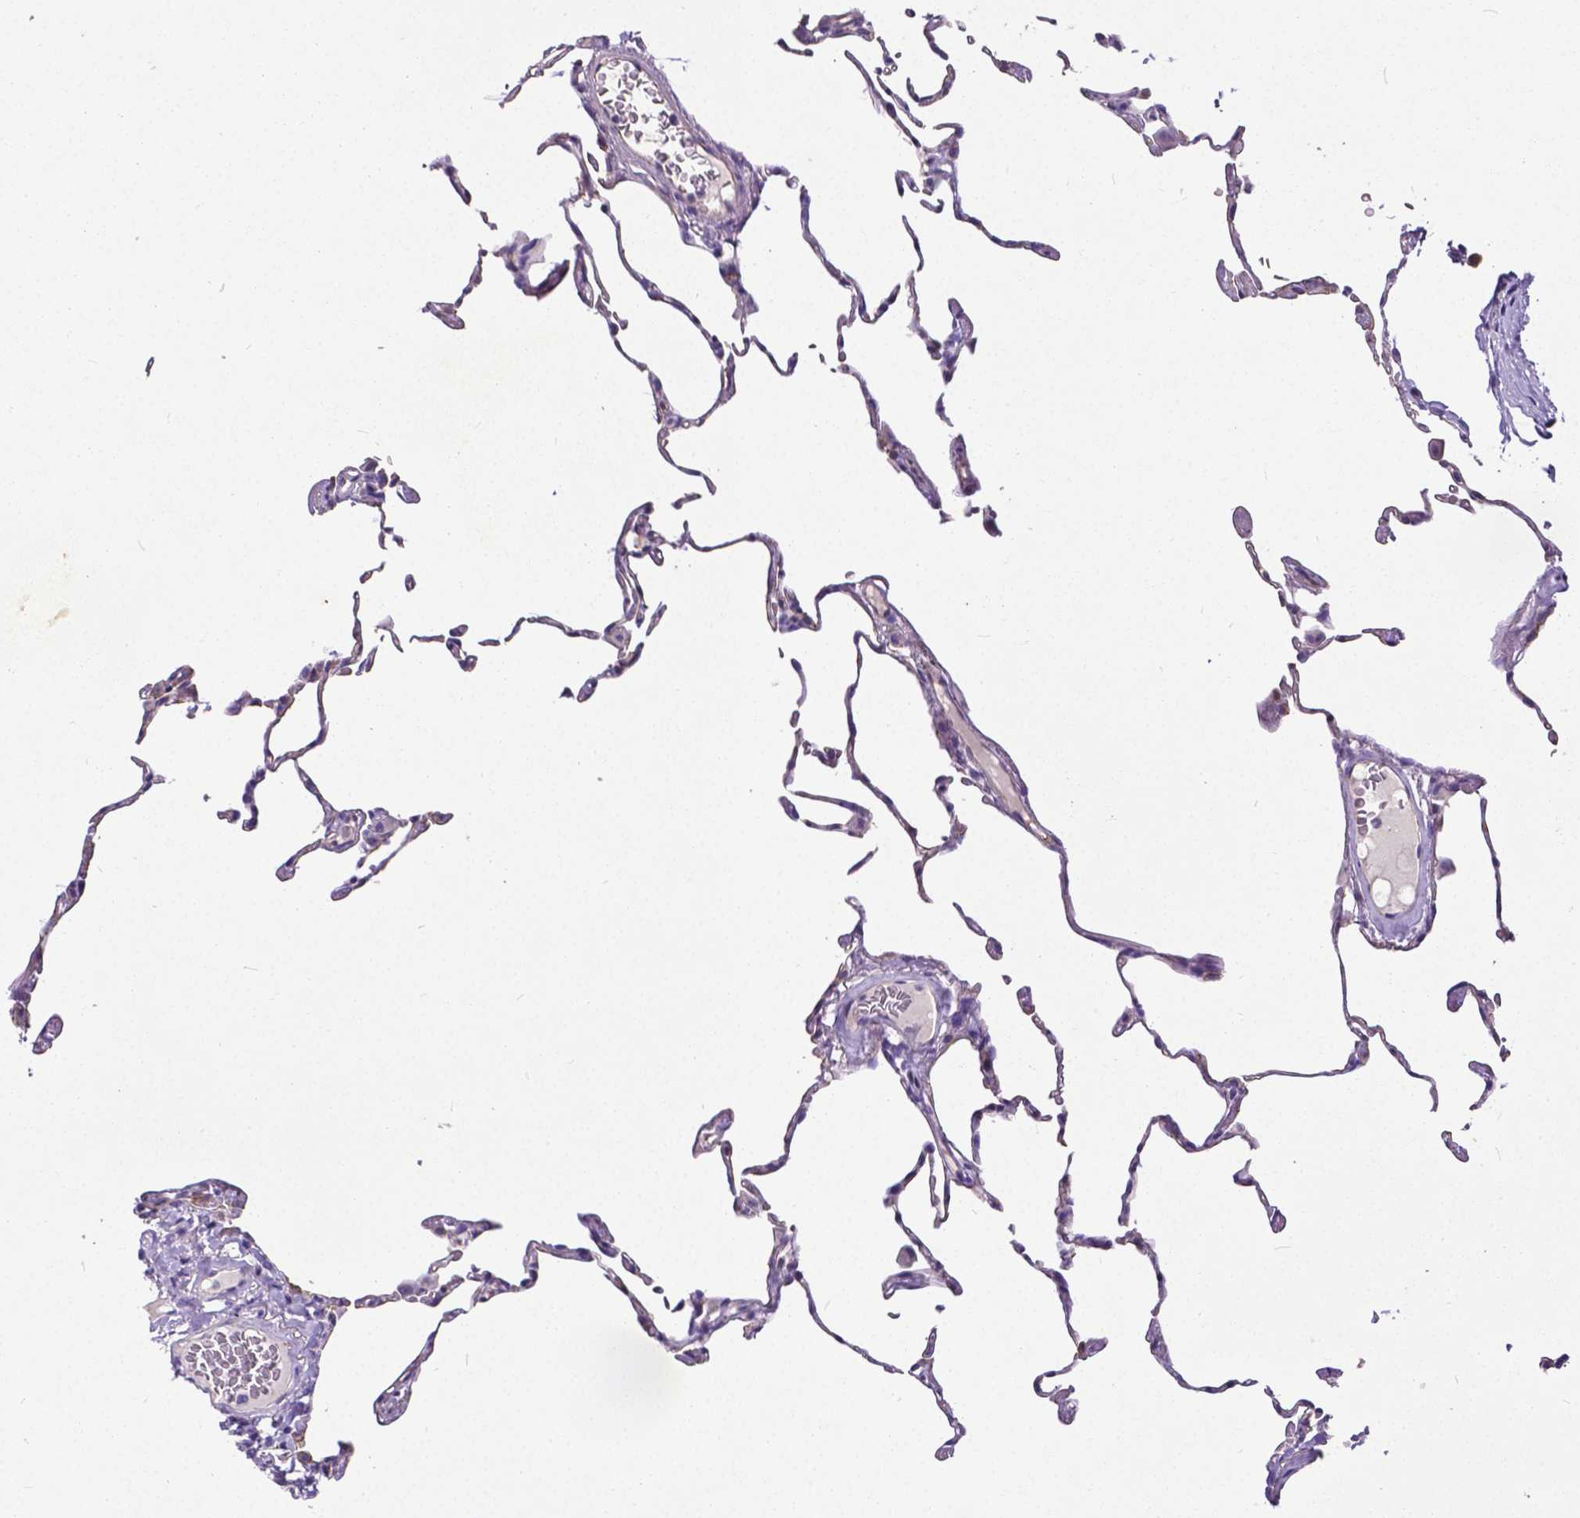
{"staining": {"intensity": "negative", "quantity": "none", "location": "none"}, "tissue": "lung", "cell_type": "Alveolar cells", "image_type": "normal", "snomed": [{"axis": "morphology", "description": "Normal tissue, NOS"}, {"axis": "topography", "description": "Lung"}], "caption": "This is an IHC image of benign lung. There is no positivity in alveolar cells.", "gene": "OCLN", "patient": {"sex": "female", "age": 57}}